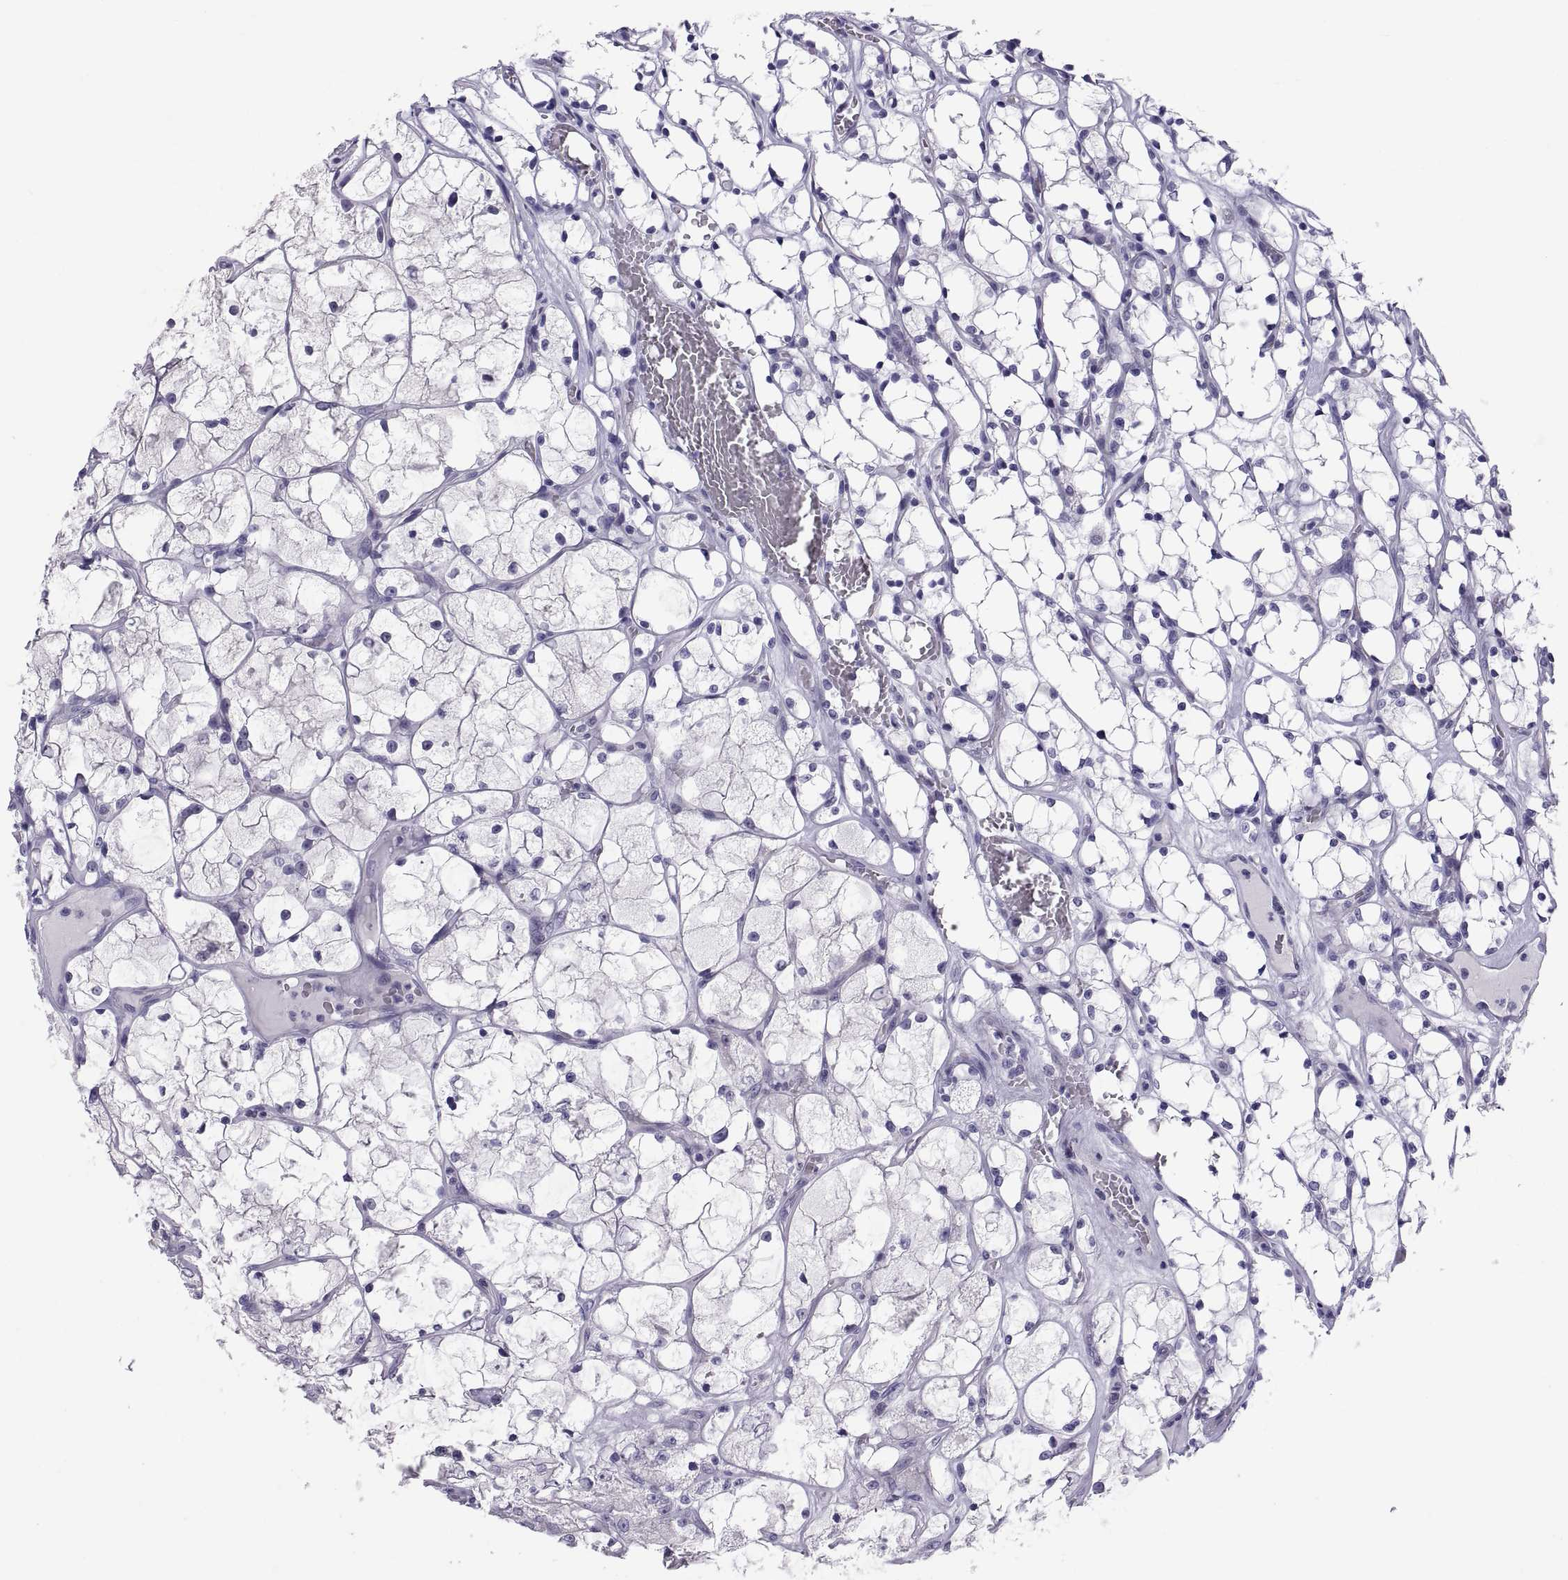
{"staining": {"intensity": "negative", "quantity": "none", "location": "none"}, "tissue": "renal cancer", "cell_type": "Tumor cells", "image_type": "cancer", "snomed": [{"axis": "morphology", "description": "Adenocarcinoma, NOS"}, {"axis": "topography", "description": "Kidney"}], "caption": "A high-resolution image shows immunohistochemistry (IHC) staining of renal cancer (adenocarcinoma), which exhibits no significant expression in tumor cells.", "gene": "RNASE12", "patient": {"sex": "female", "age": 69}}